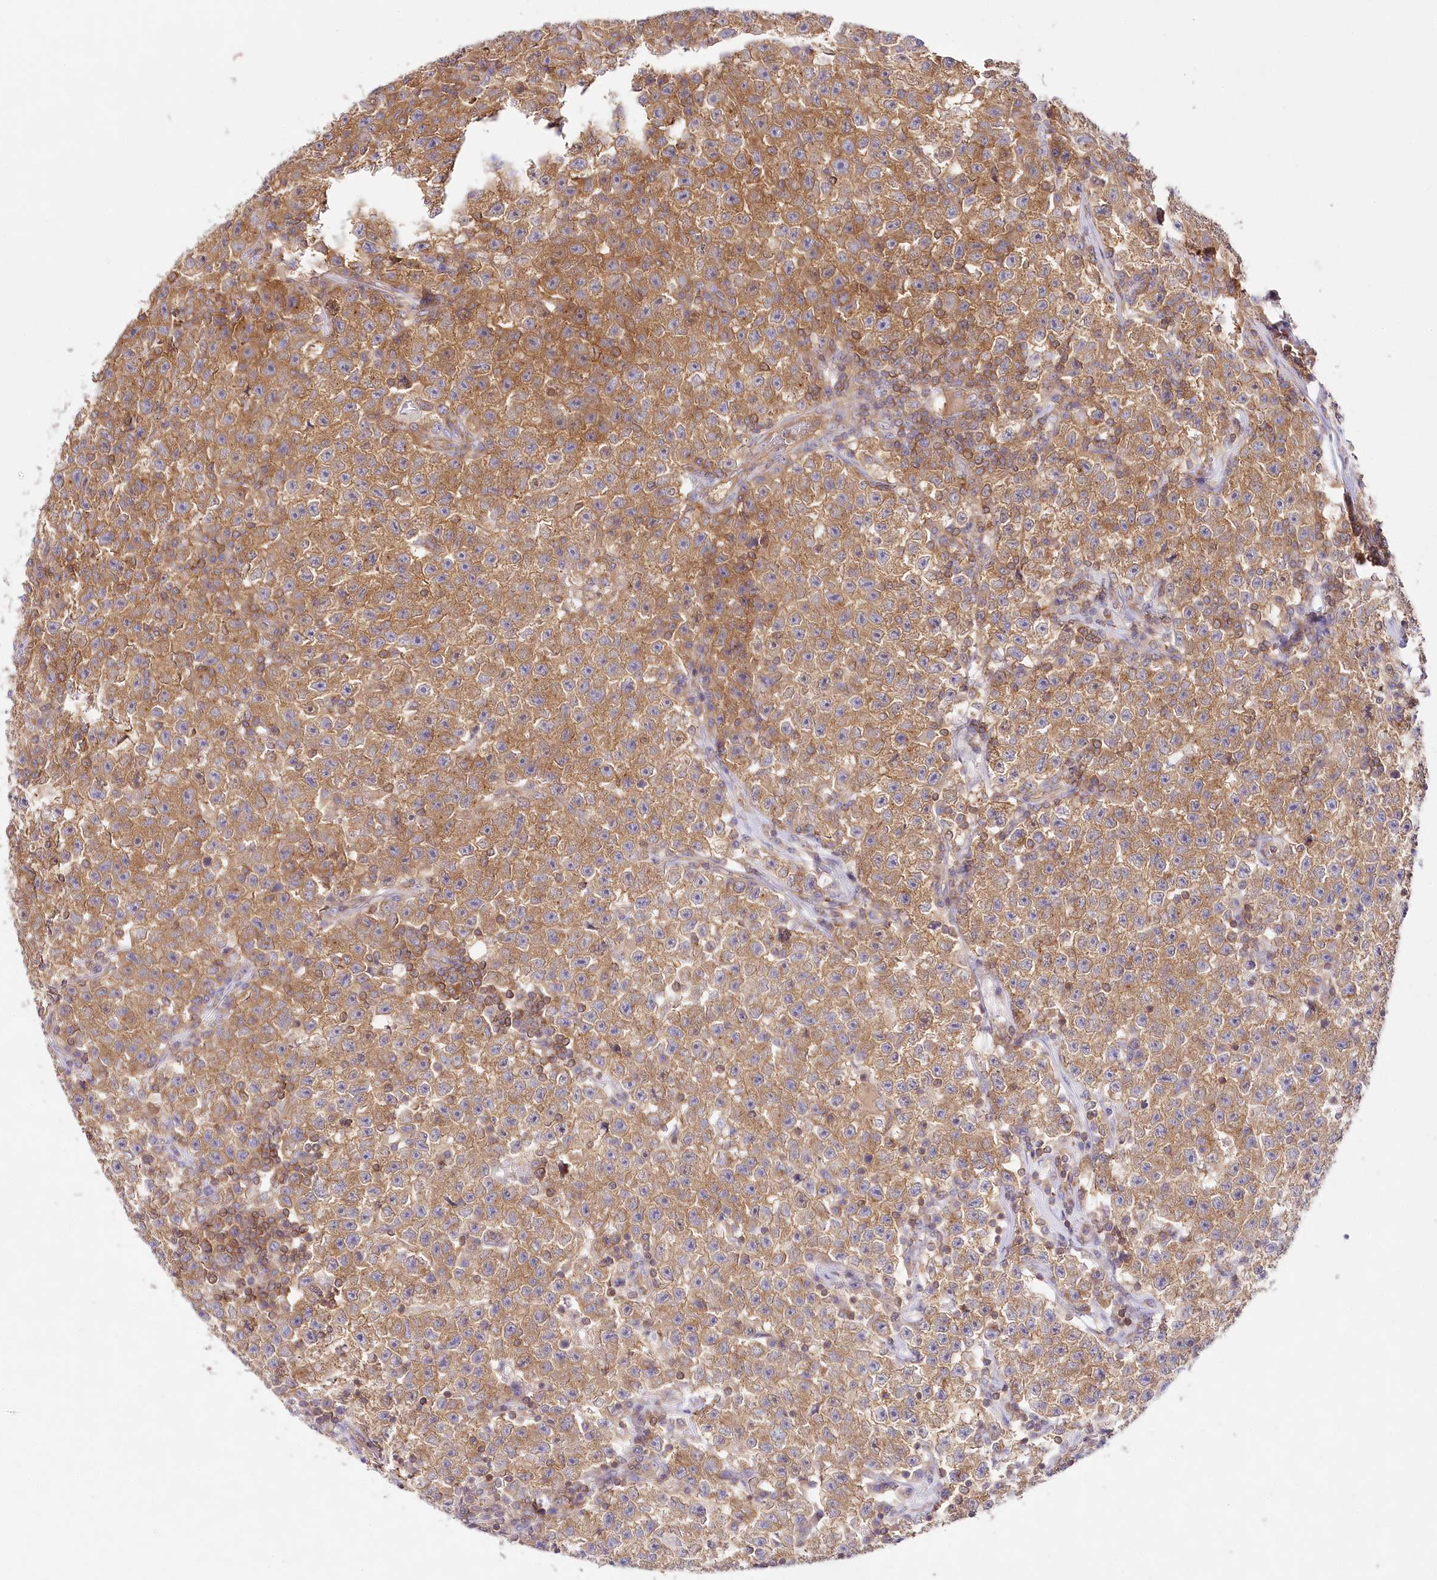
{"staining": {"intensity": "moderate", "quantity": ">75%", "location": "cytoplasmic/membranous"}, "tissue": "testis cancer", "cell_type": "Tumor cells", "image_type": "cancer", "snomed": [{"axis": "morphology", "description": "Seminoma, NOS"}, {"axis": "topography", "description": "Testis"}], "caption": "Immunohistochemistry histopathology image of human seminoma (testis) stained for a protein (brown), which exhibits medium levels of moderate cytoplasmic/membranous expression in approximately >75% of tumor cells.", "gene": "ABRAXAS2", "patient": {"sex": "male", "age": 22}}